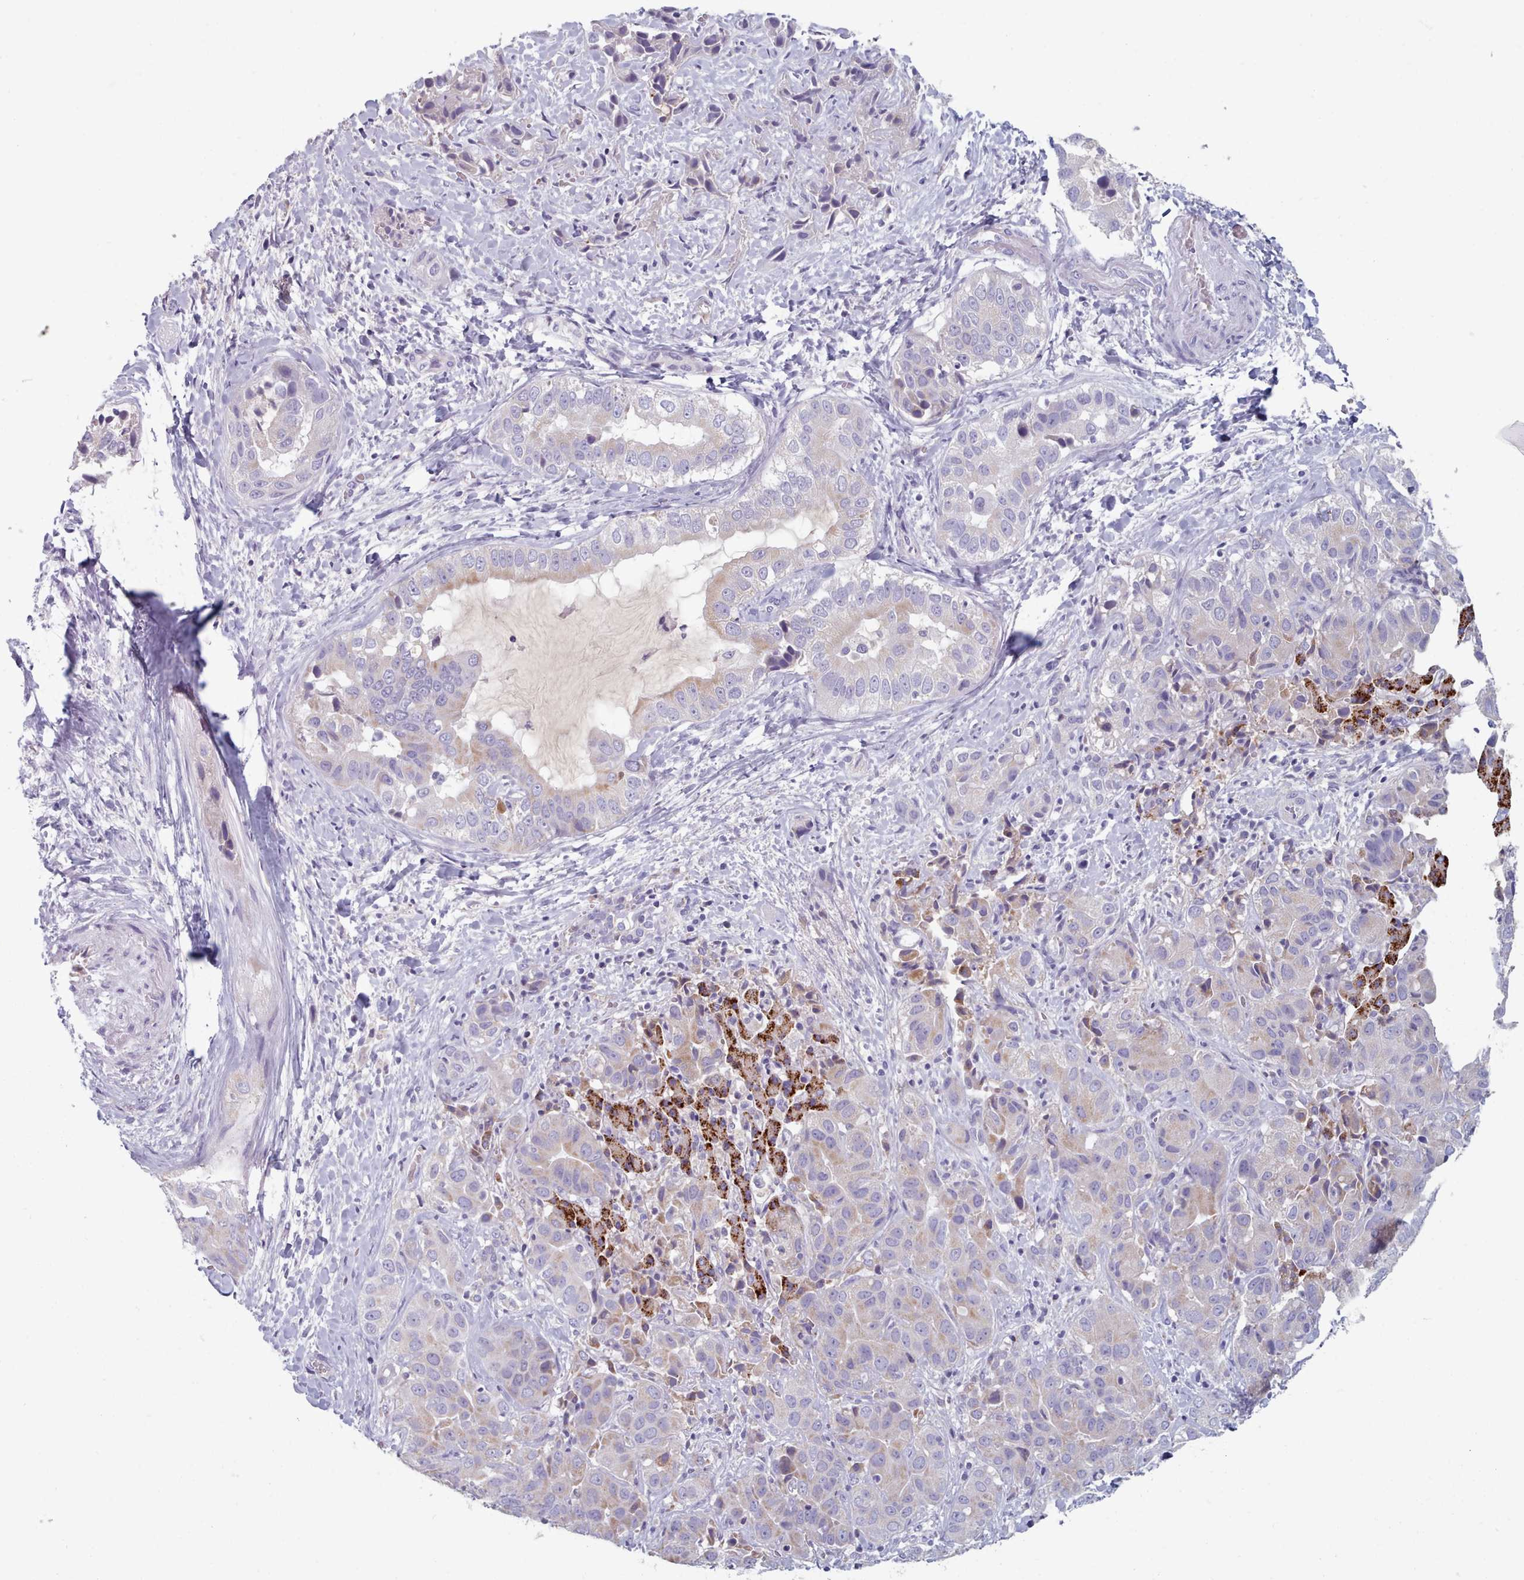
{"staining": {"intensity": "weak", "quantity": "<25%", "location": "cytoplasmic/membranous"}, "tissue": "liver cancer", "cell_type": "Tumor cells", "image_type": "cancer", "snomed": [{"axis": "morphology", "description": "Cholangiocarcinoma"}, {"axis": "topography", "description": "Liver"}], "caption": "Human liver cancer (cholangiocarcinoma) stained for a protein using immunohistochemistry (IHC) reveals no staining in tumor cells.", "gene": "HAO1", "patient": {"sex": "female", "age": 52}}